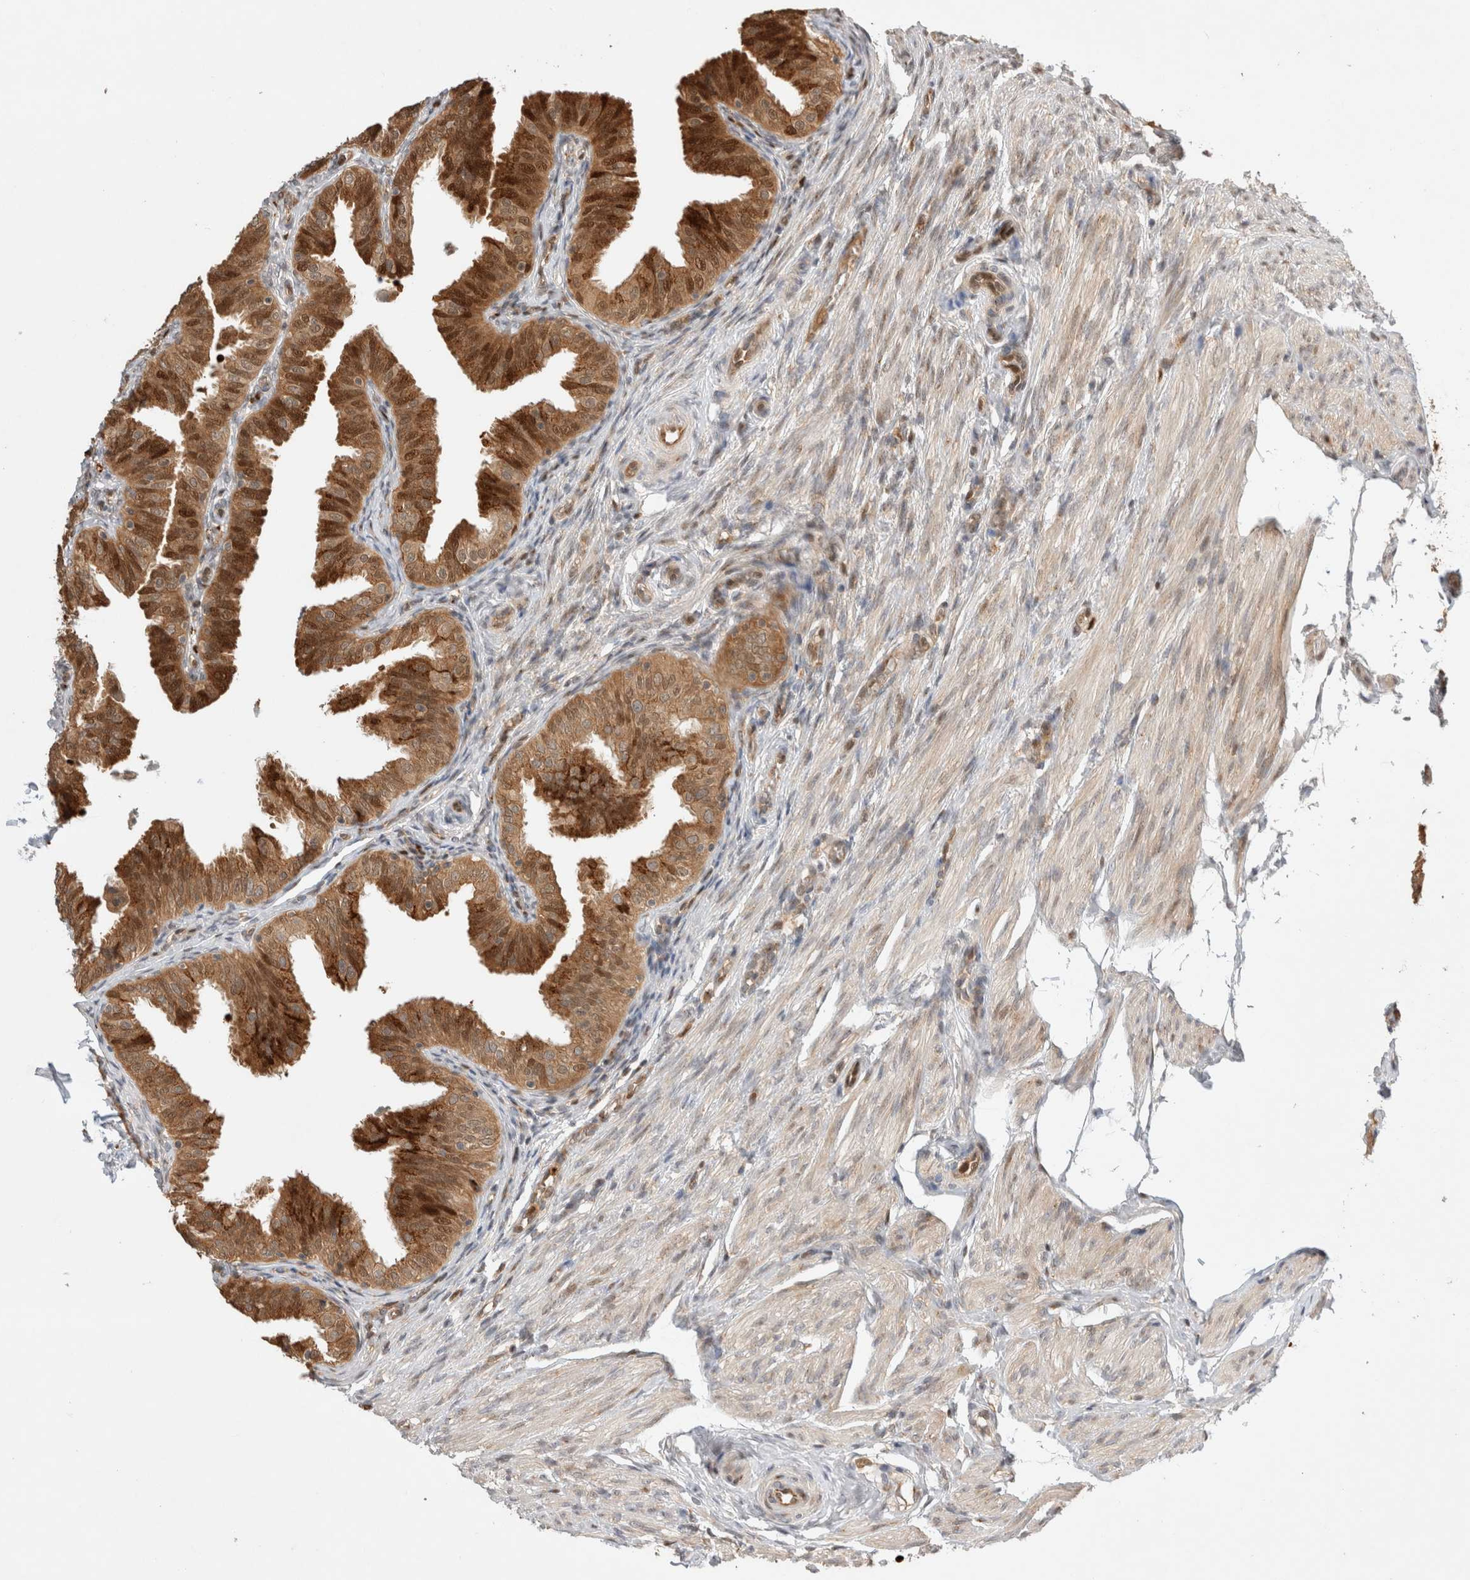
{"staining": {"intensity": "strong", "quantity": ">75%", "location": "cytoplasmic/membranous,nuclear"}, "tissue": "fallopian tube", "cell_type": "Glandular cells", "image_type": "normal", "snomed": [{"axis": "morphology", "description": "Normal tissue, NOS"}, {"axis": "topography", "description": "Fallopian tube"}], "caption": "Immunohistochemistry (IHC) photomicrograph of unremarkable fallopian tube: human fallopian tube stained using immunohistochemistry exhibits high levels of strong protein expression localized specifically in the cytoplasmic/membranous,nuclear of glandular cells, appearing as a cytoplasmic/membranous,nuclear brown color.", "gene": "OTUD6B", "patient": {"sex": "female", "age": 35}}